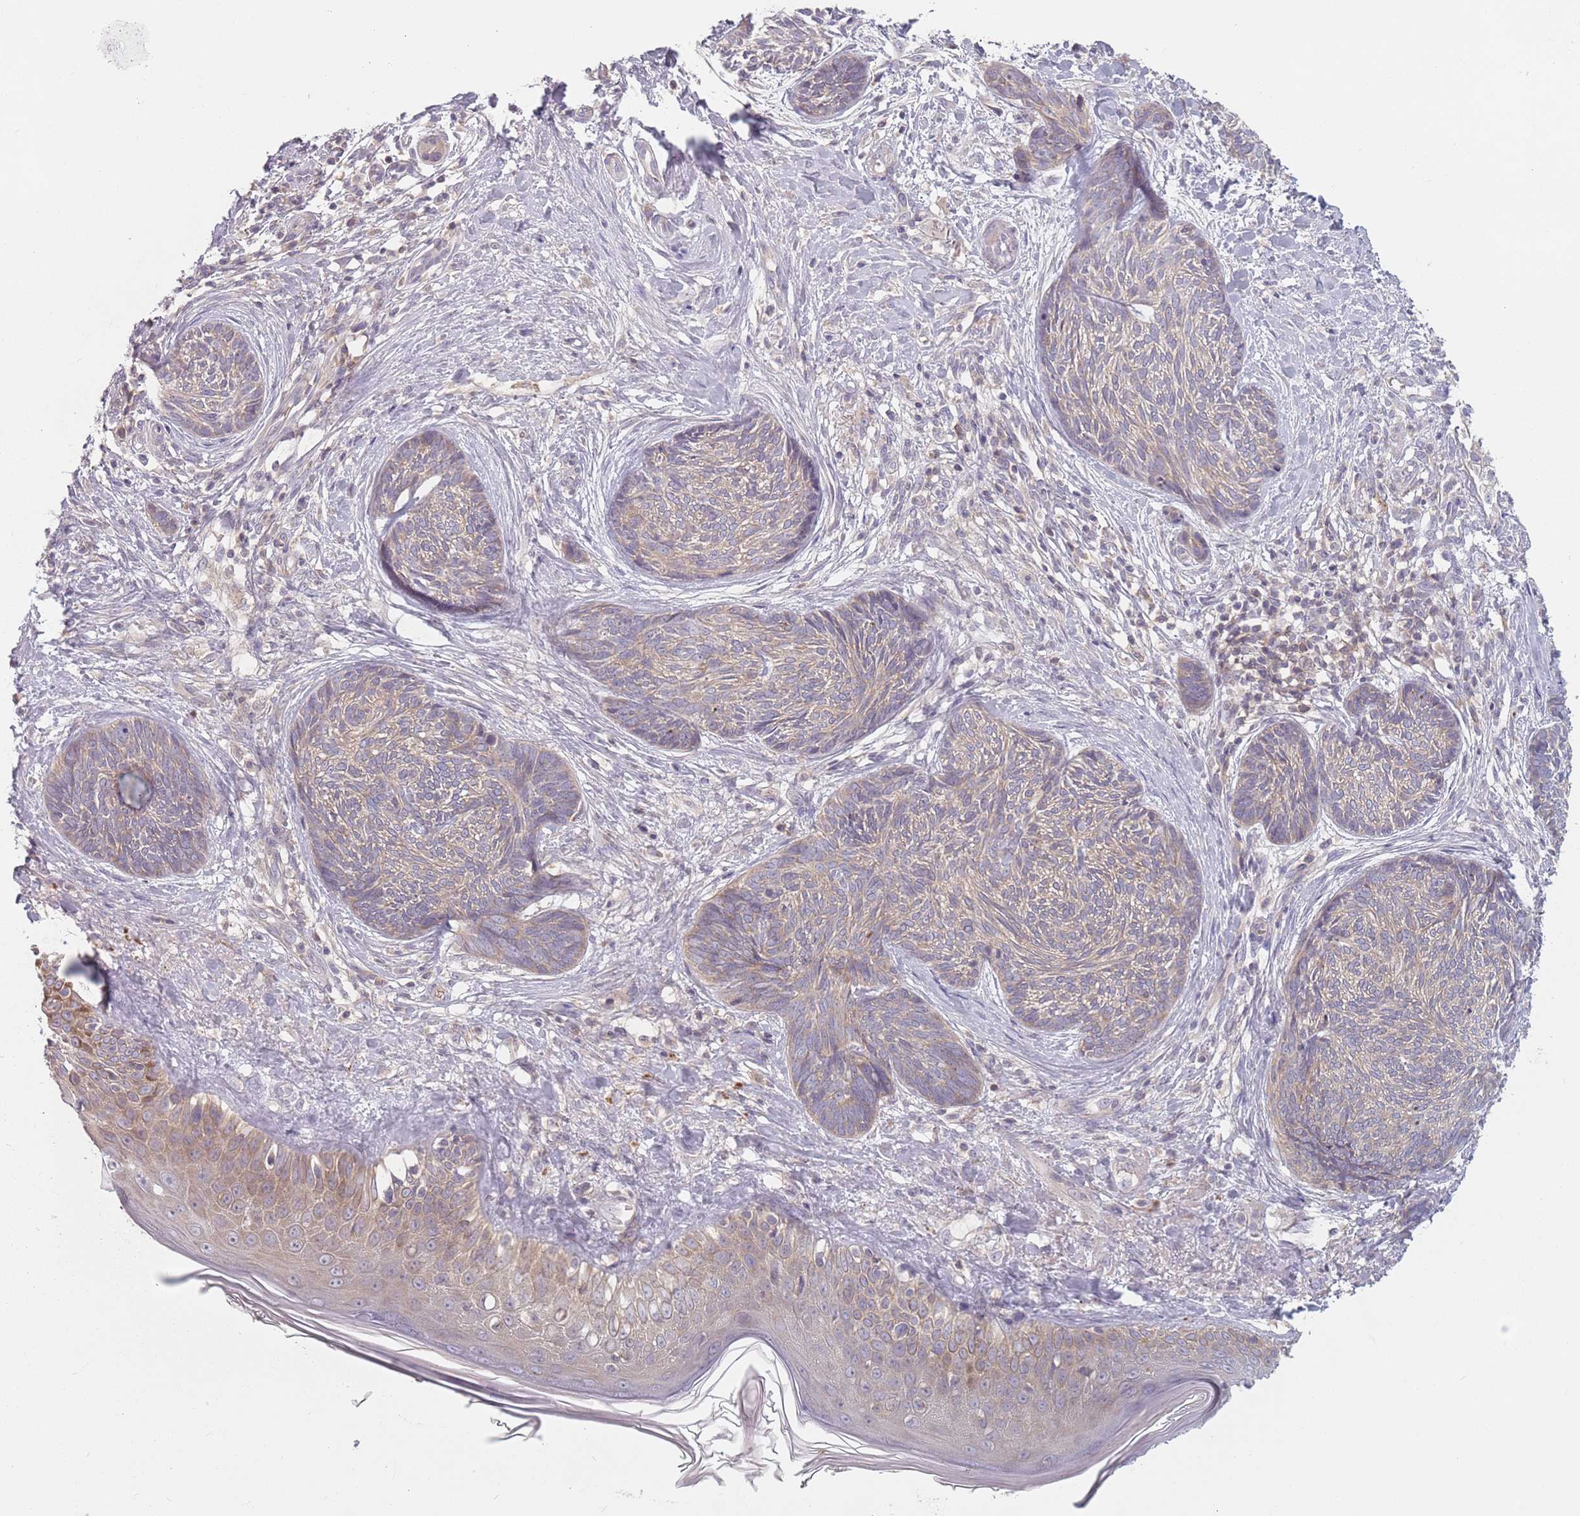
{"staining": {"intensity": "weak", "quantity": "<25%", "location": "cytoplasmic/membranous"}, "tissue": "skin cancer", "cell_type": "Tumor cells", "image_type": "cancer", "snomed": [{"axis": "morphology", "description": "Basal cell carcinoma"}, {"axis": "topography", "description": "Skin"}], "caption": "The image demonstrates no significant positivity in tumor cells of basal cell carcinoma (skin).", "gene": "ASB13", "patient": {"sex": "male", "age": 73}}